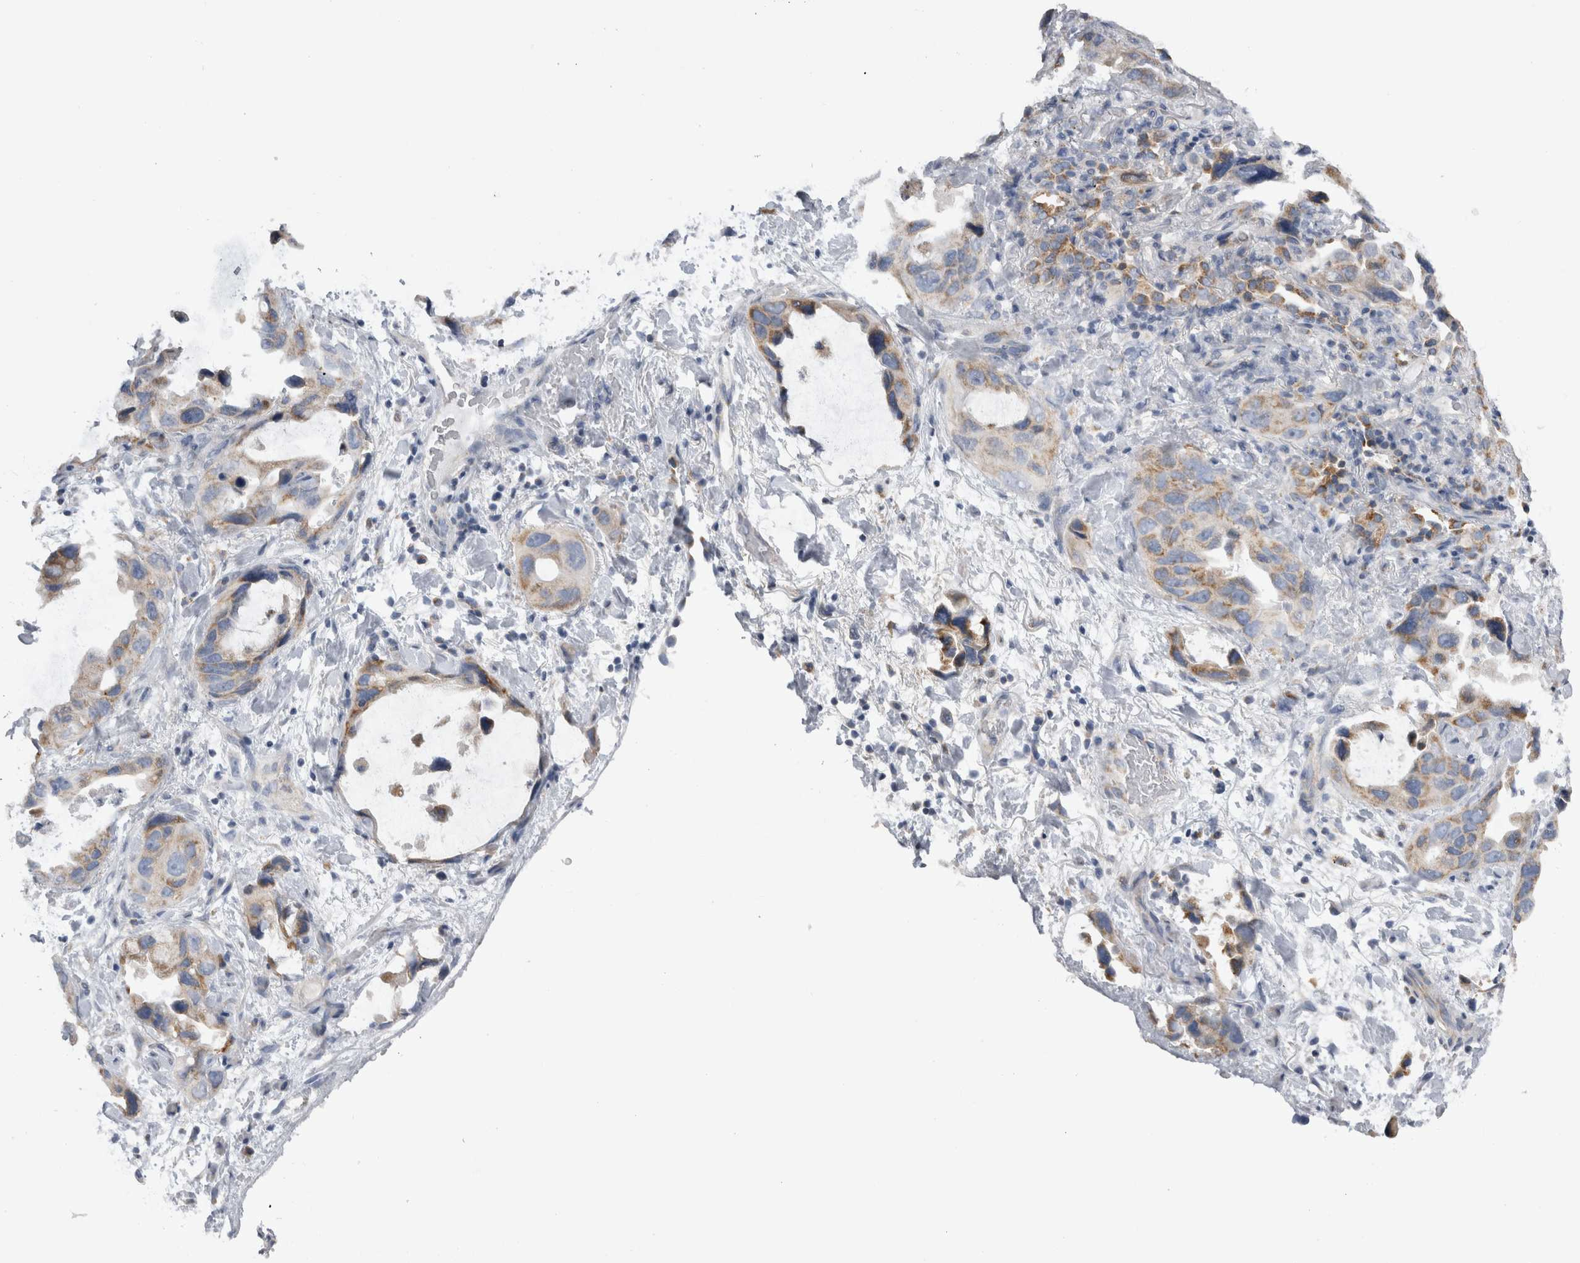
{"staining": {"intensity": "moderate", "quantity": "<25%", "location": "cytoplasmic/membranous"}, "tissue": "lung cancer", "cell_type": "Tumor cells", "image_type": "cancer", "snomed": [{"axis": "morphology", "description": "Squamous cell carcinoma, NOS"}, {"axis": "topography", "description": "Lung"}], "caption": "Lung cancer (squamous cell carcinoma) was stained to show a protein in brown. There is low levels of moderate cytoplasmic/membranous positivity in about <25% of tumor cells. The staining was performed using DAB, with brown indicating positive protein expression. Nuclei are stained blue with hematoxylin.", "gene": "DHRS4", "patient": {"sex": "female", "age": 73}}